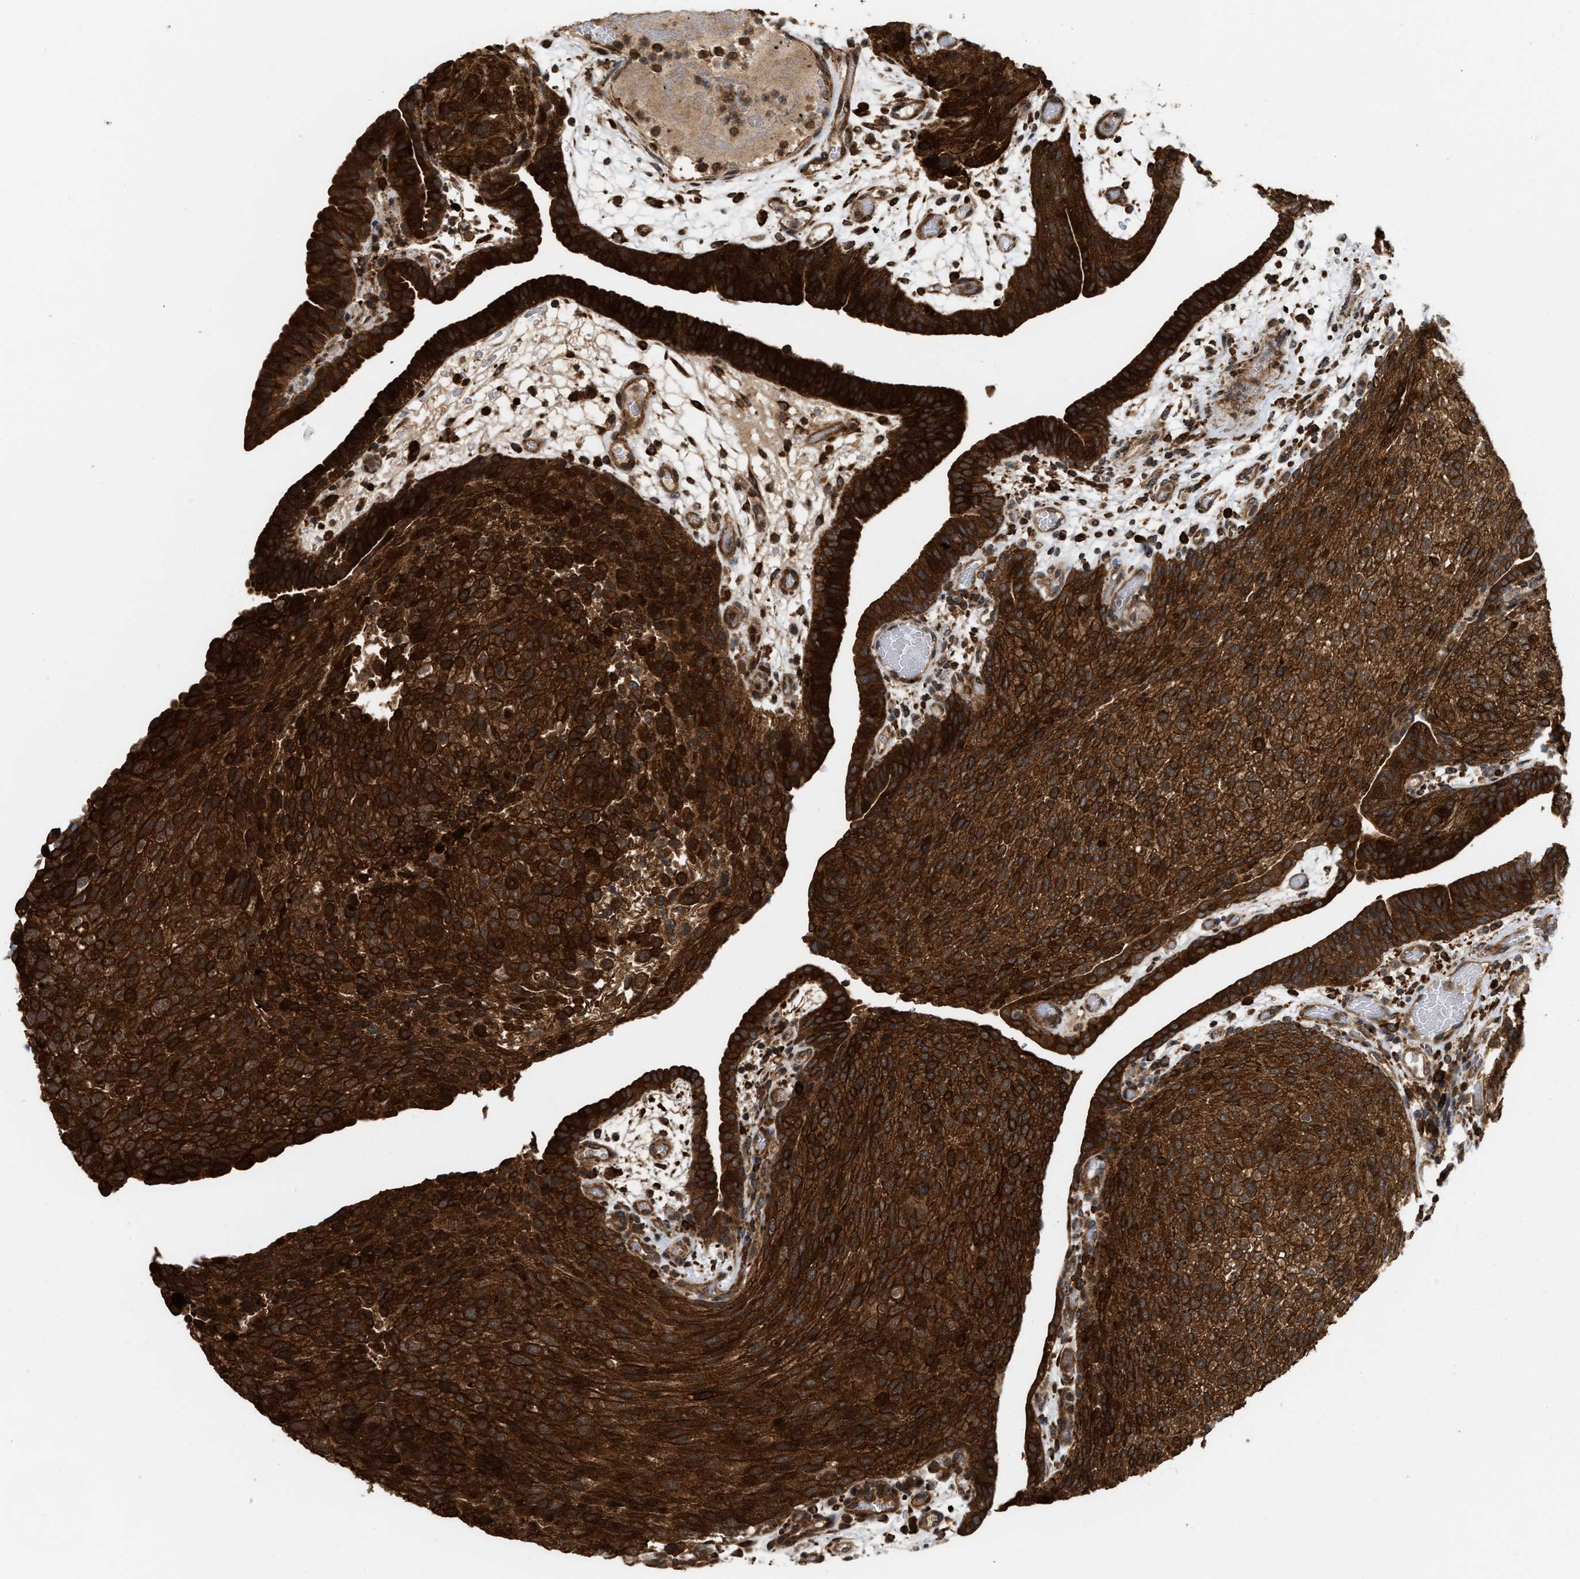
{"staining": {"intensity": "strong", "quantity": ">75%", "location": "cytoplasmic/membranous"}, "tissue": "urothelial cancer", "cell_type": "Tumor cells", "image_type": "cancer", "snomed": [{"axis": "morphology", "description": "Urothelial carcinoma, Low grade"}, {"axis": "morphology", "description": "Urothelial carcinoma, High grade"}, {"axis": "topography", "description": "Urinary bladder"}], "caption": "Urothelial cancer stained for a protein (brown) displays strong cytoplasmic/membranous positive positivity in approximately >75% of tumor cells.", "gene": "IQCE", "patient": {"sex": "male", "age": 35}}